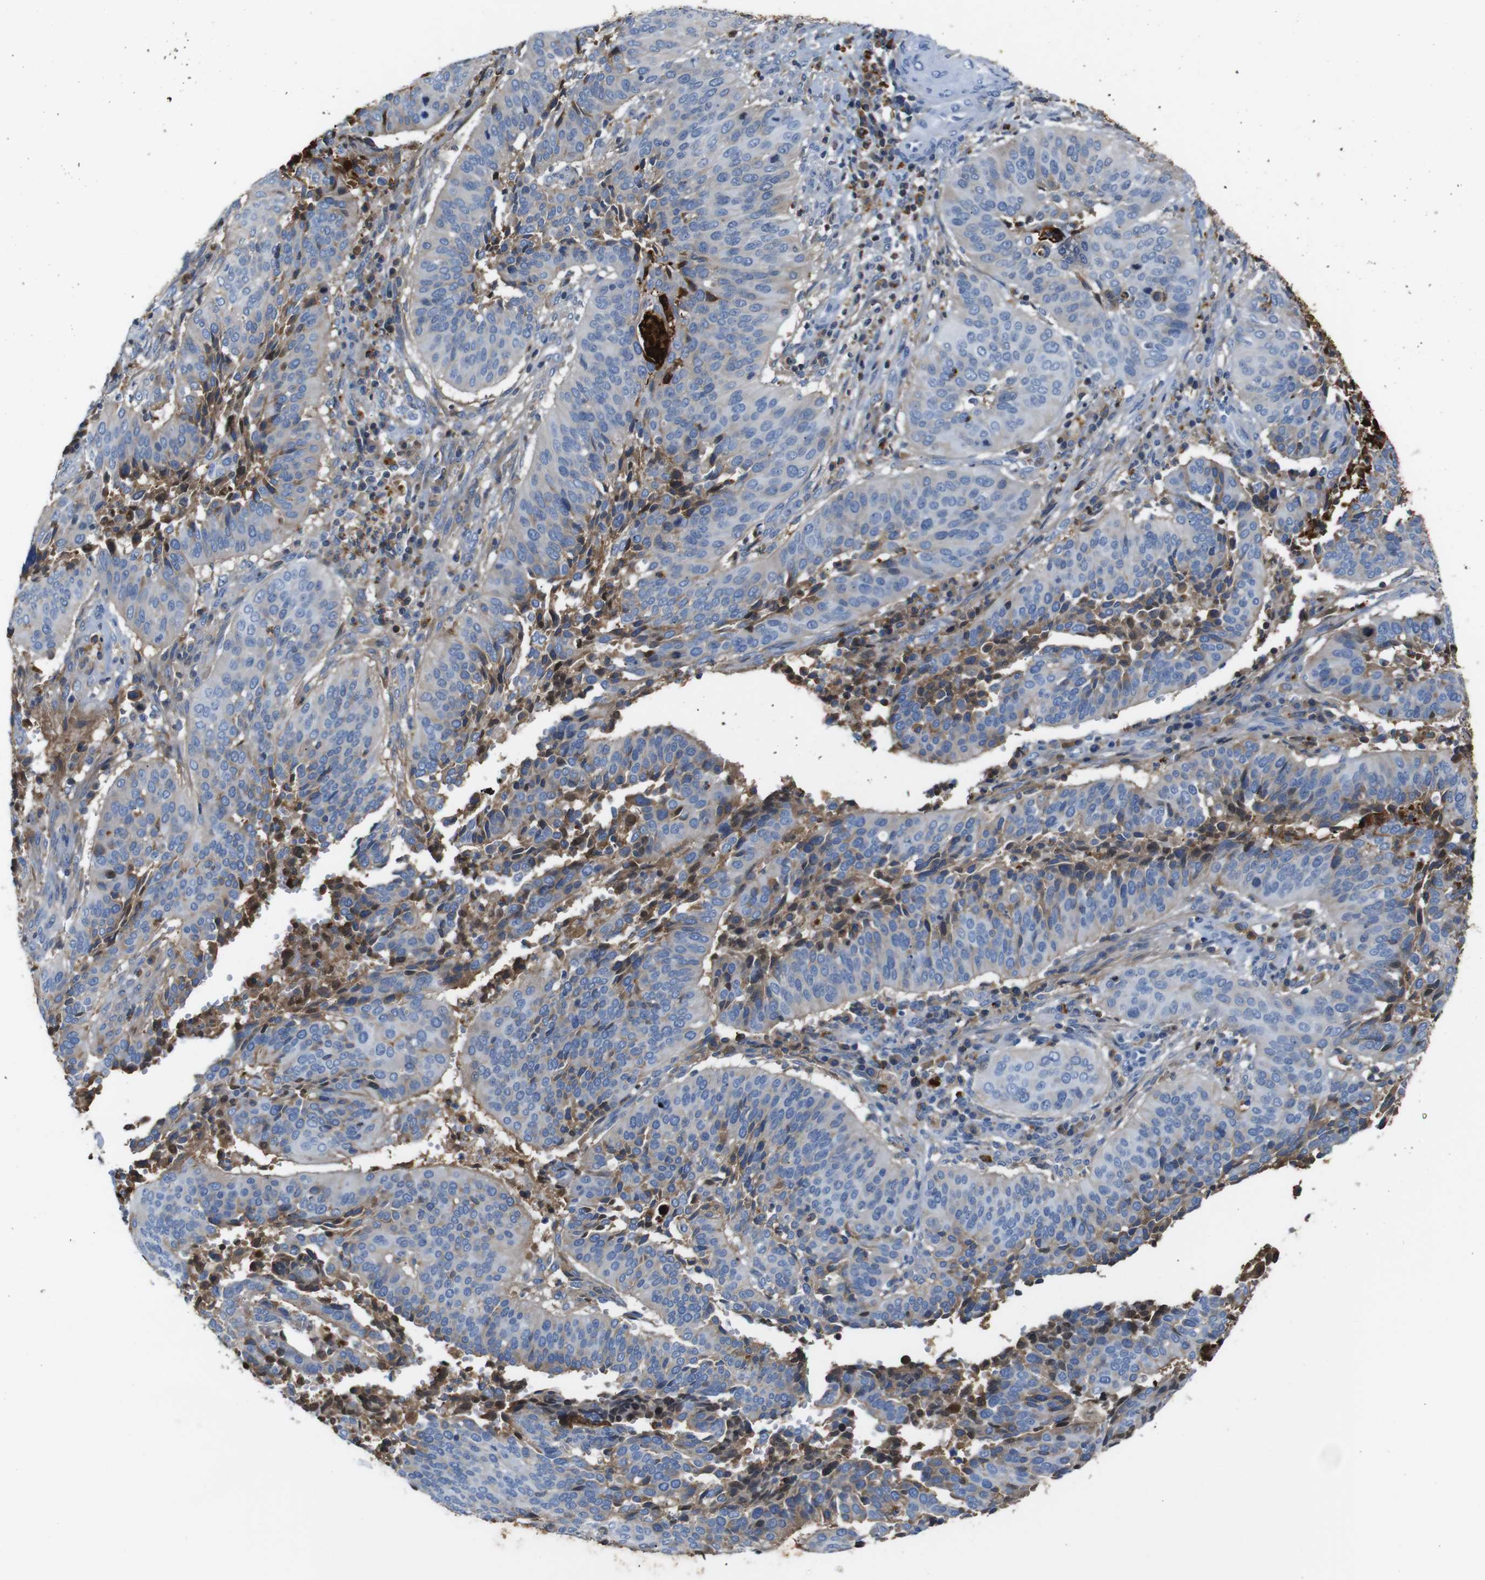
{"staining": {"intensity": "weak", "quantity": "<25%", "location": "cytoplasmic/membranous"}, "tissue": "cervical cancer", "cell_type": "Tumor cells", "image_type": "cancer", "snomed": [{"axis": "morphology", "description": "Normal tissue, NOS"}, {"axis": "morphology", "description": "Squamous cell carcinoma, NOS"}, {"axis": "topography", "description": "Cervix"}], "caption": "Protein analysis of squamous cell carcinoma (cervical) reveals no significant positivity in tumor cells.", "gene": "SERPINA1", "patient": {"sex": "female", "age": 39}}